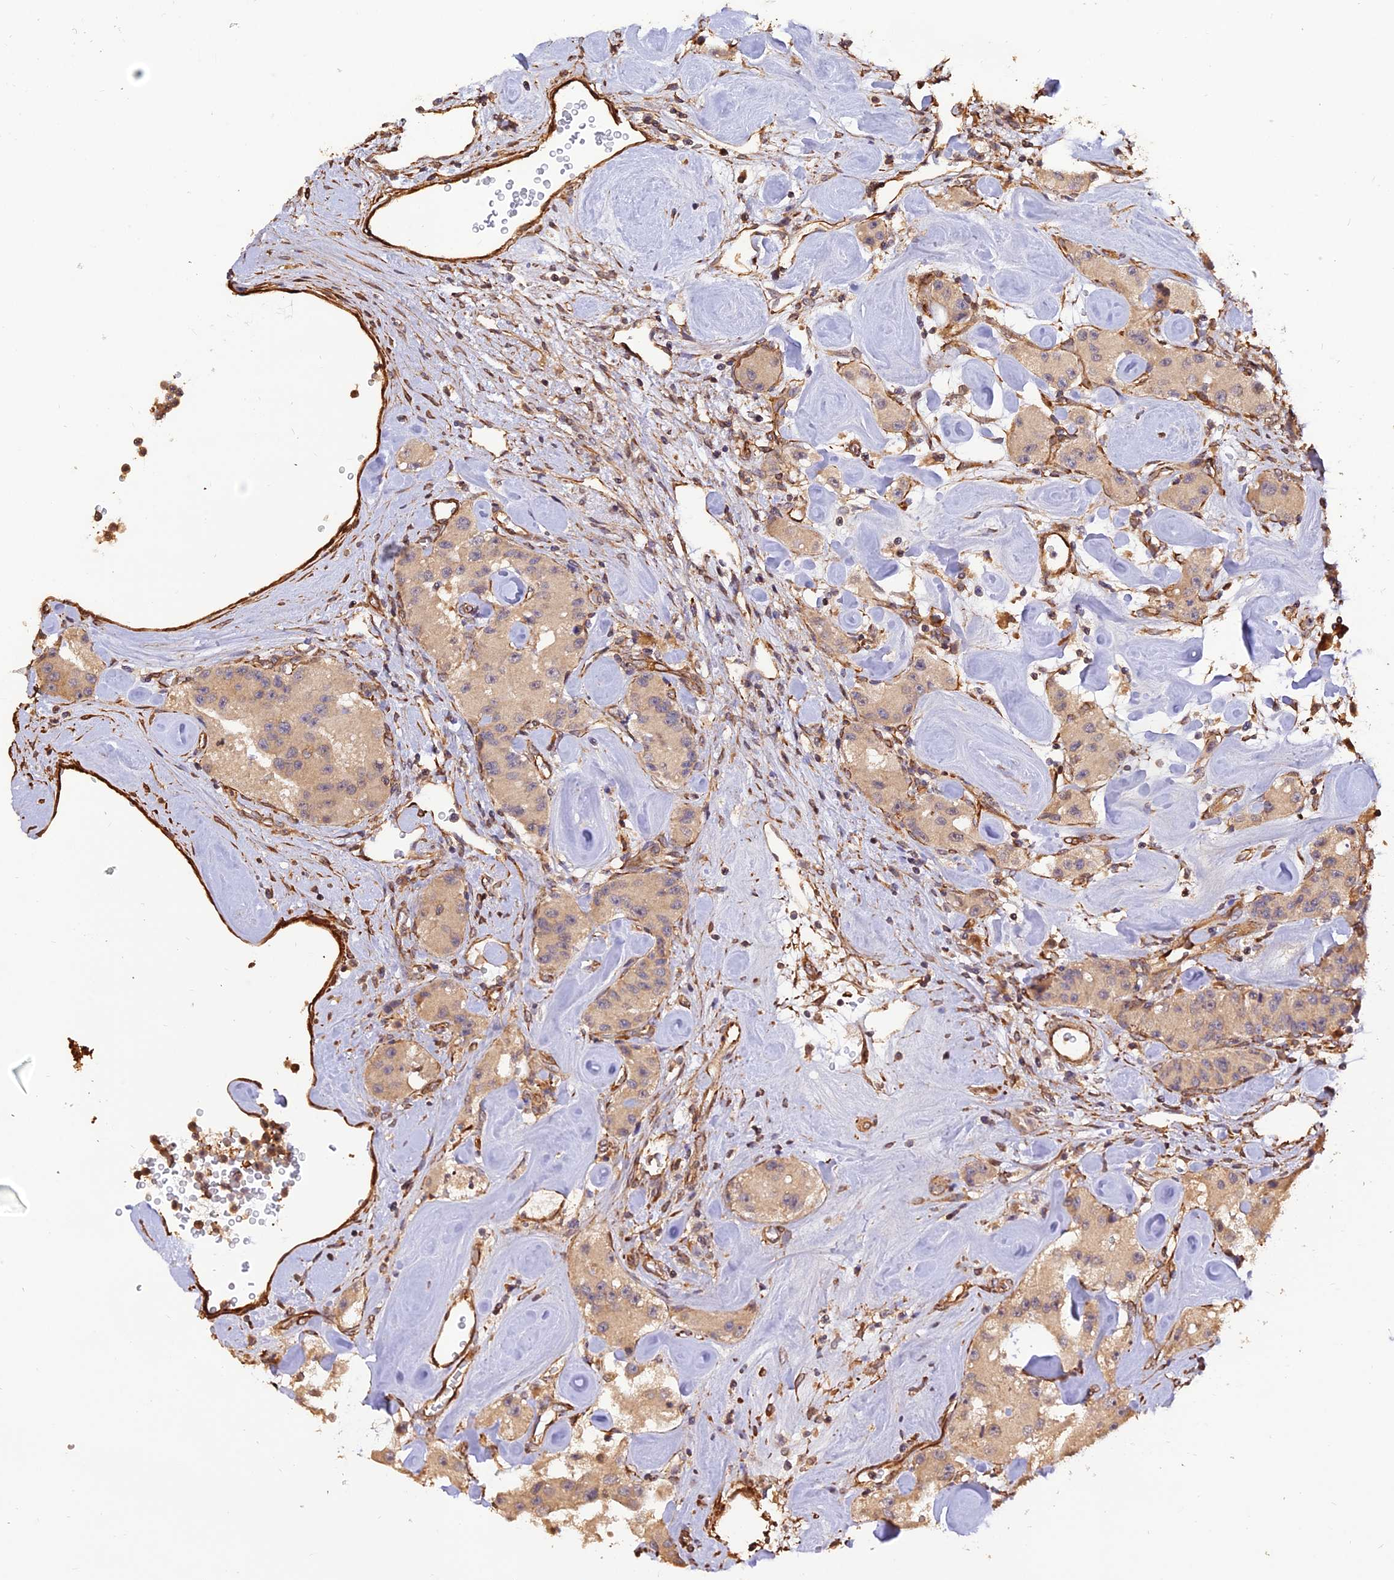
{"staining": {"intensity": "weak", "quantity": "25%-75%", "location": "cytoplasmic/membranous"}, "tissue": "carcinoid", "cell_type": "Tumor cells", "image_type": "cancer", "snomed": [{"axis": "morphology", "description": "Carcinoid, malignant, NOS"}, {"axis": "topography", "description": "Pancreas"}], "caption": "Immunohistochemistry (IHC) photomicrograph of neoplastic tissue: malignant carcinoid stained using immunohistochemistry (IHC) demonstrates low levels of weak protein expression localized specifically in the cytoplasmic/membranous of tumor cells, appearing as a cytoplasmic/membranous brown color.", "gene": "CREBL2", "patient": {"sex": "male", "age": 41}}